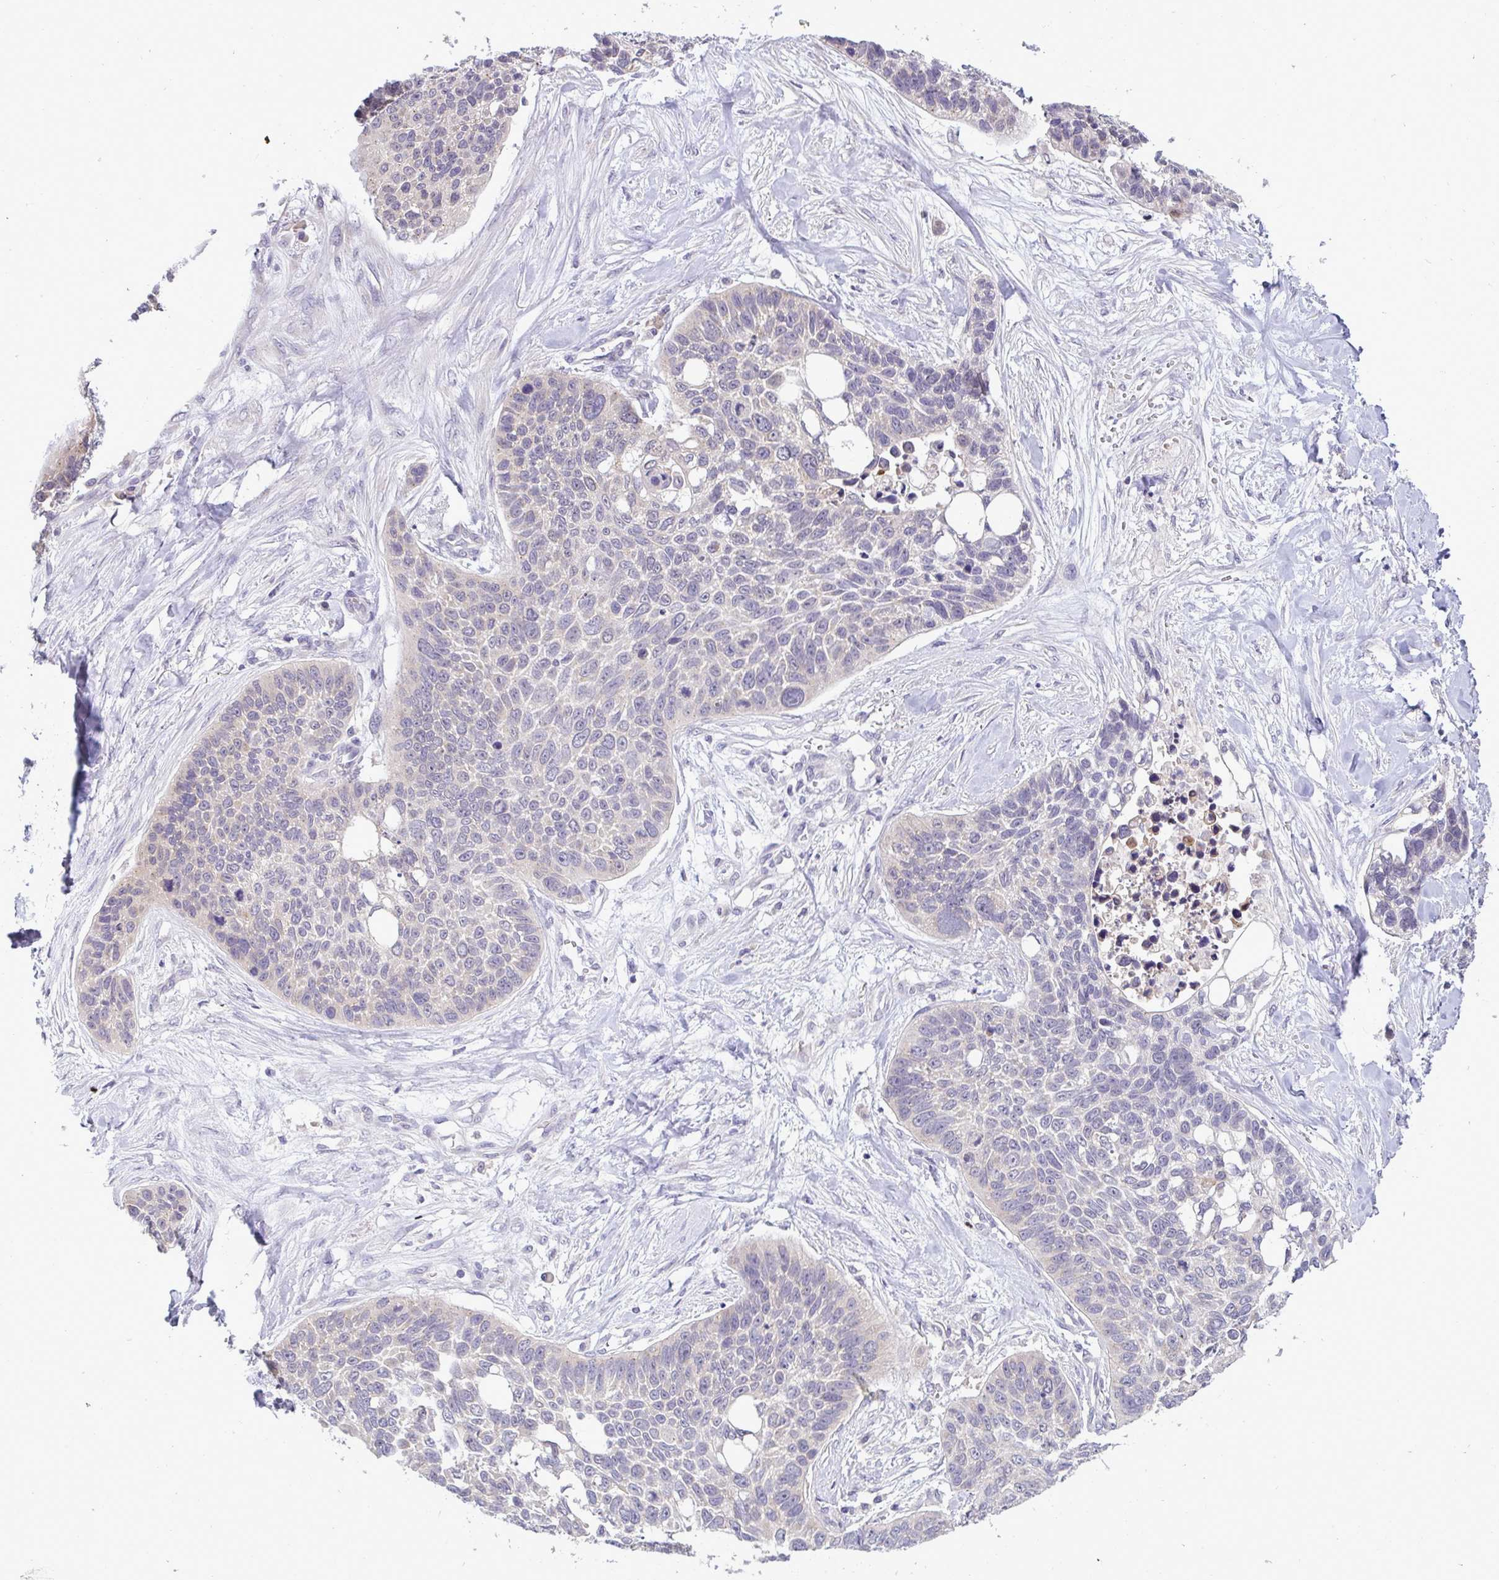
{"staining": {"intensity": "negative", "quantity": "none", "location": "none"}, "tissue": "lung cancer", "cell_type": "Tumor cells", "image_type": "cancer", "snomed": [{"axis": "morphology", "description": "Squamous cell carcinoma, NOS"}, {"axis": "topography", "description": "Lung"}], "caption": "The immunohistochemistry (IHC) image has no significant staining in tumor cells of squamous cell carcinoma (lung) tissue.", "gene": "TMEM41A", "patient": {"sex": "male", "age": 62}}